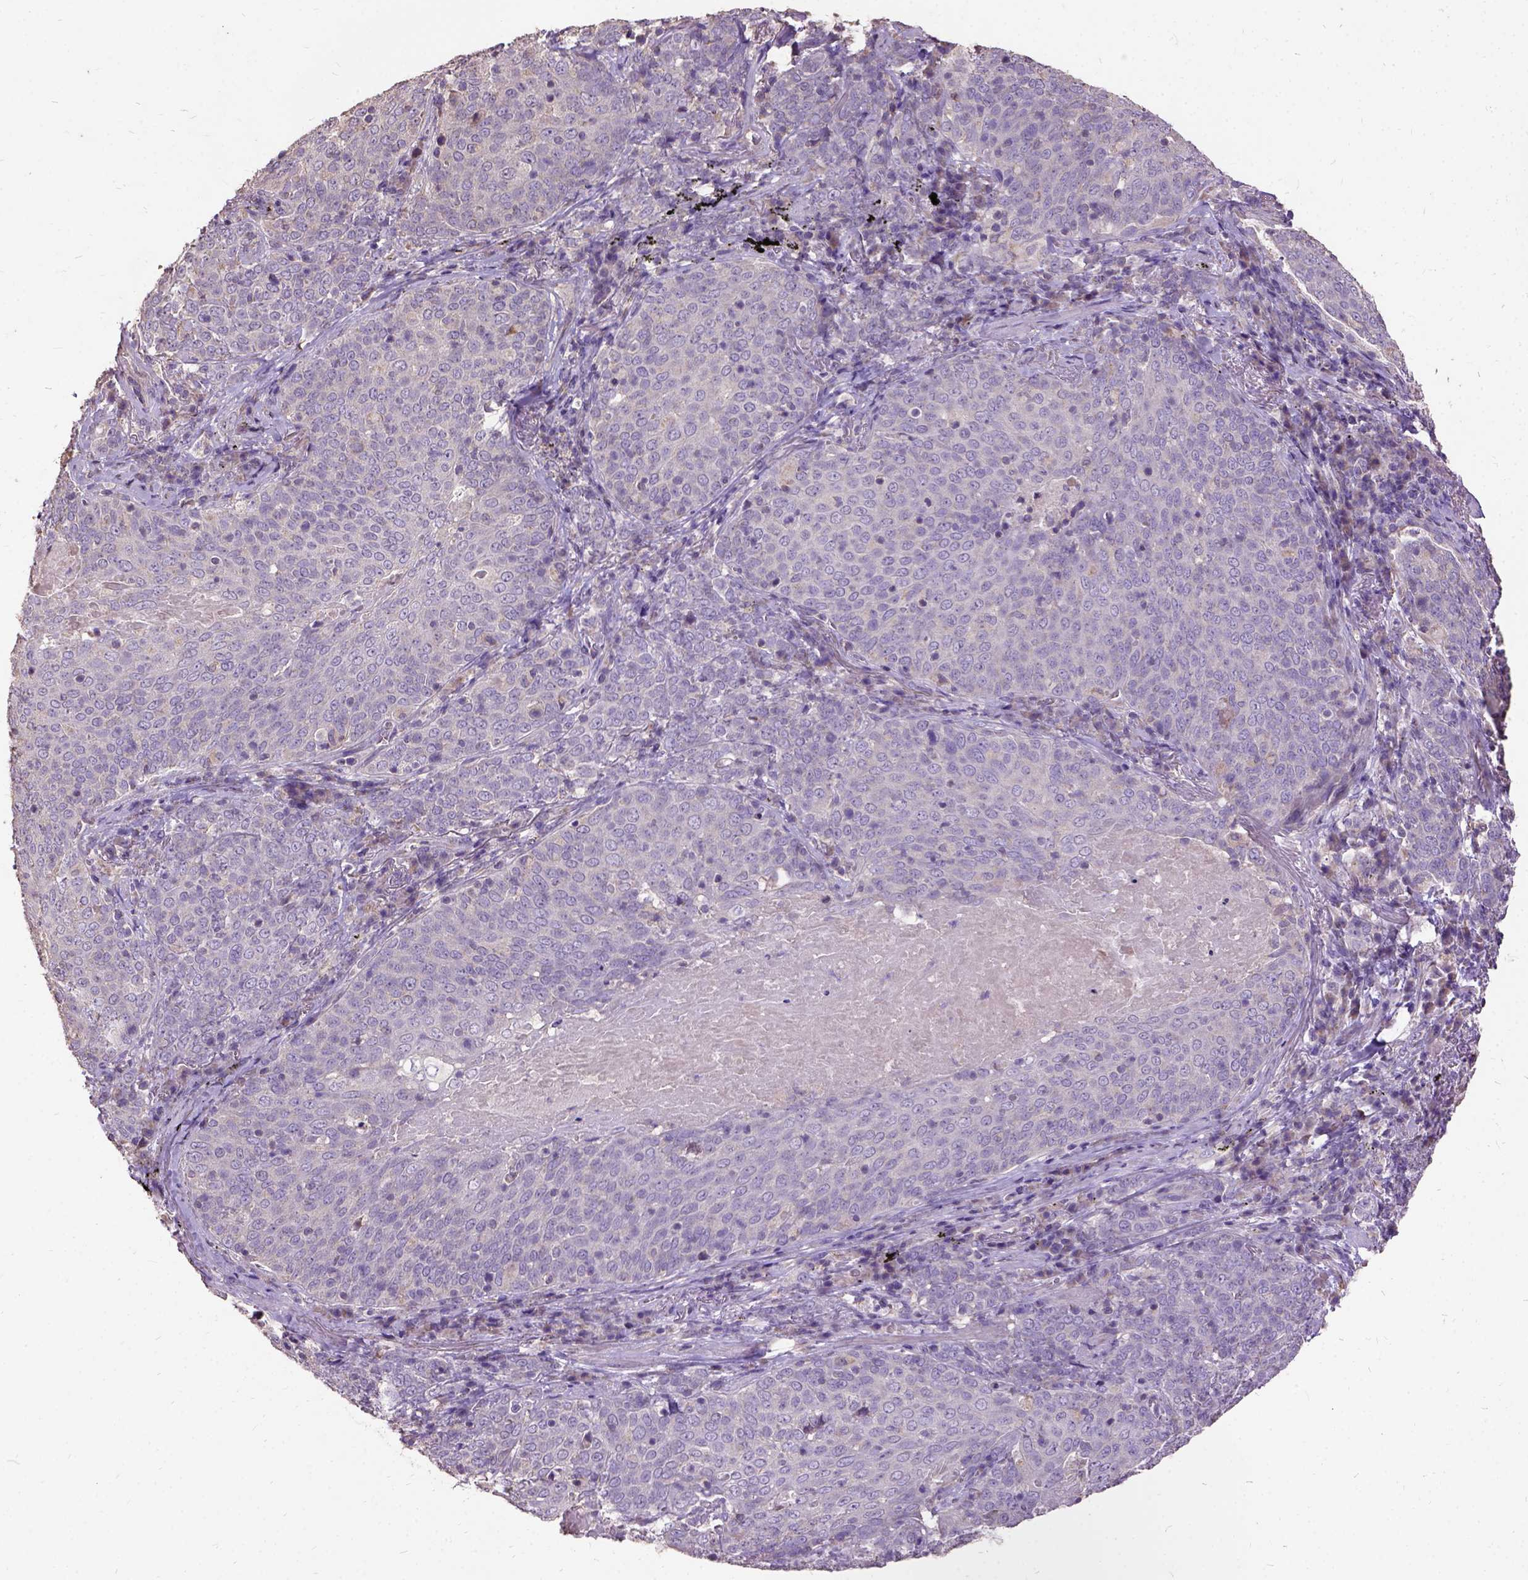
{"staining": {"intensity": "negative", "quantity": "none", "location": "none"}, "tissue": "lung cancer", "cell_type": "Tumor cells", "image_type": "cancer", "snomed": [{"axis": "morphology", "description": "Squamous cell carcinoma, NOS"}, {"axis": "topography", "description": "Lung"}], "caption": "This is a image of immunohistochemistry staining of lung cancer (squamous cell carcinoma), which shows no expression in tumor cells. (IHC, brightfield microscopy, high magnification).", "gene": "DQX1", "patient": {"sex": "male", "age": 82}}